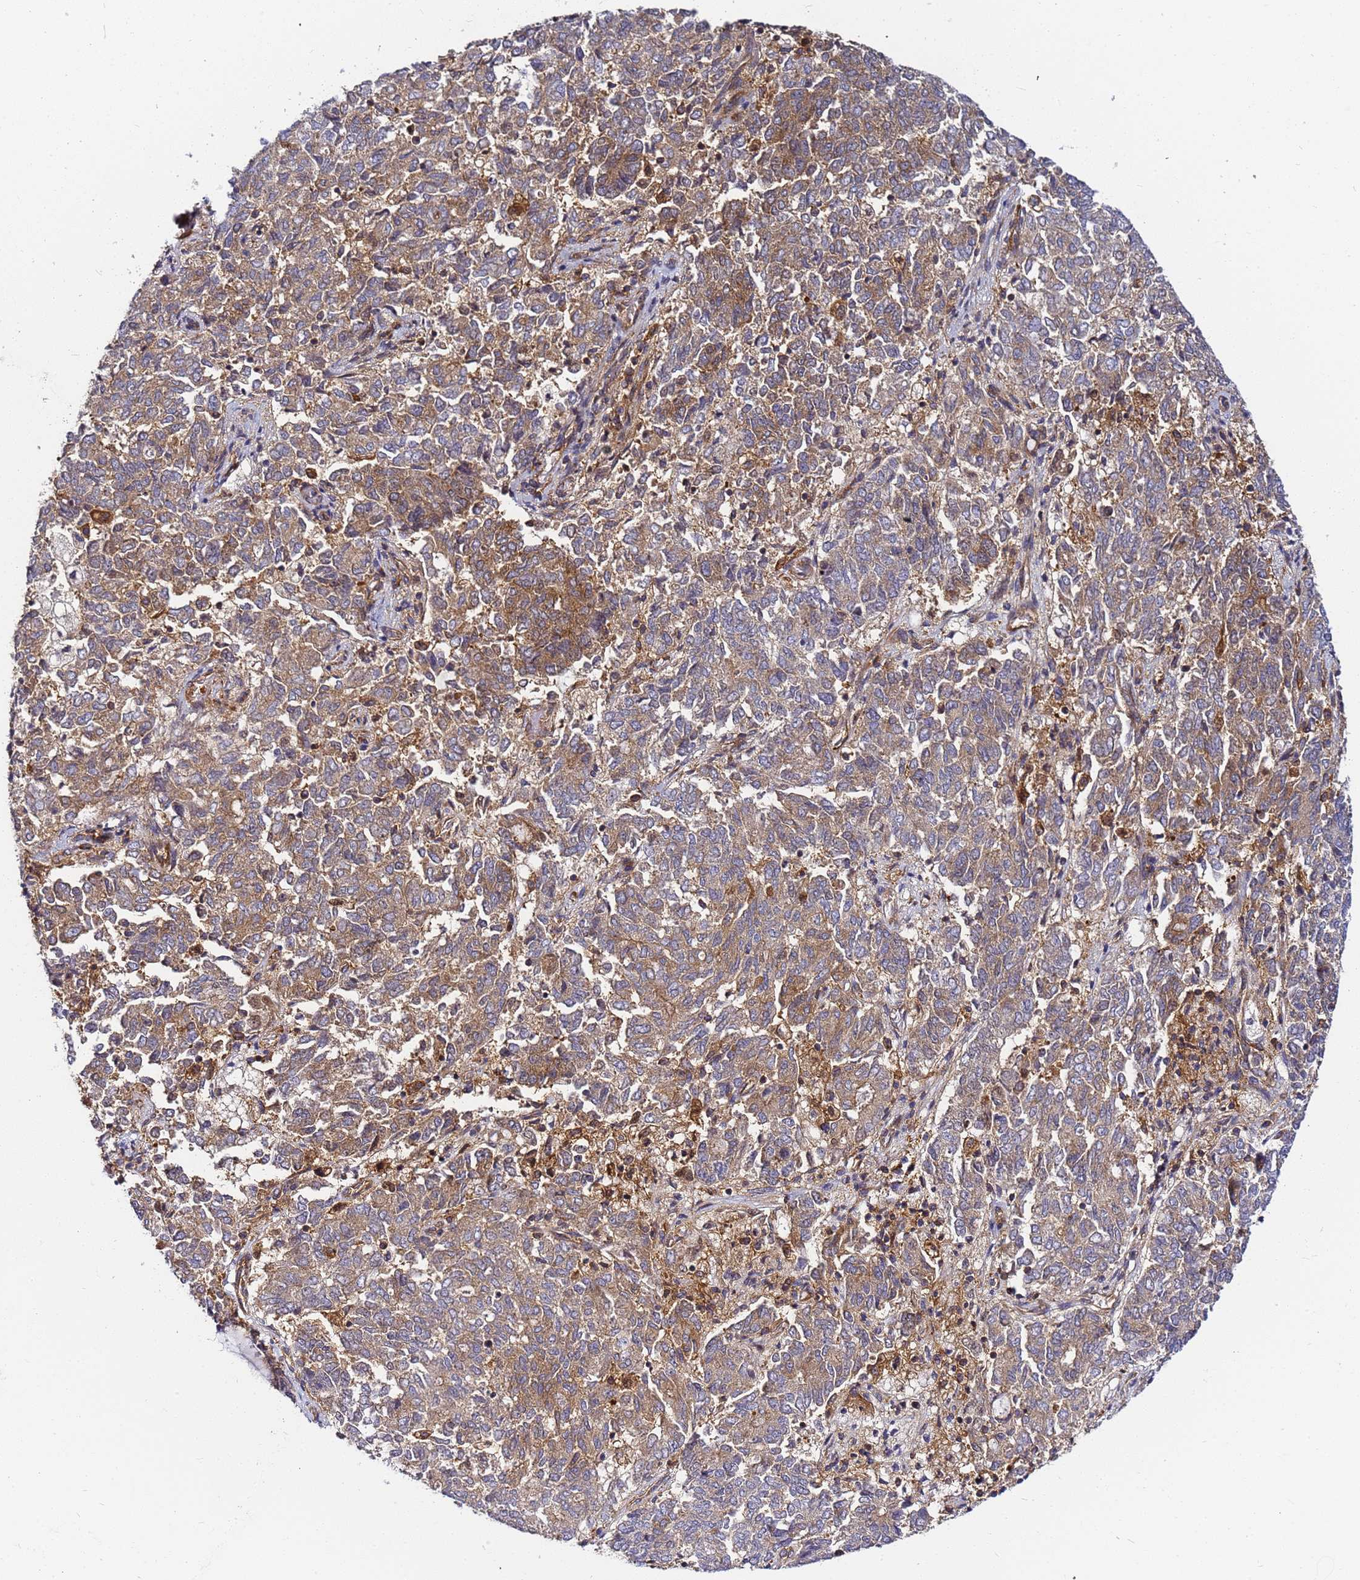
{"staining": {"intensity": "moderate", "quantity": ">75%", "location": "cytoplasmic/membranous"}, "tissue": "endometrial cancer", "cell_type": "Tumor cells", "image_type": "cancer", "snomed": [{"axis": "morphology", "description": "Adenocarcinoma, NOS"}, {"axis": "topography", "description": "Endometrium"}], "caption": "IHC (DAB) staining of human endometrial adenocarcinoma demonstrates moderate cytoplasmic/membranous protein expression in about >75% of tumor cells.", "gene": "CHM", "patient": {"sex": "female", "age": 80}}